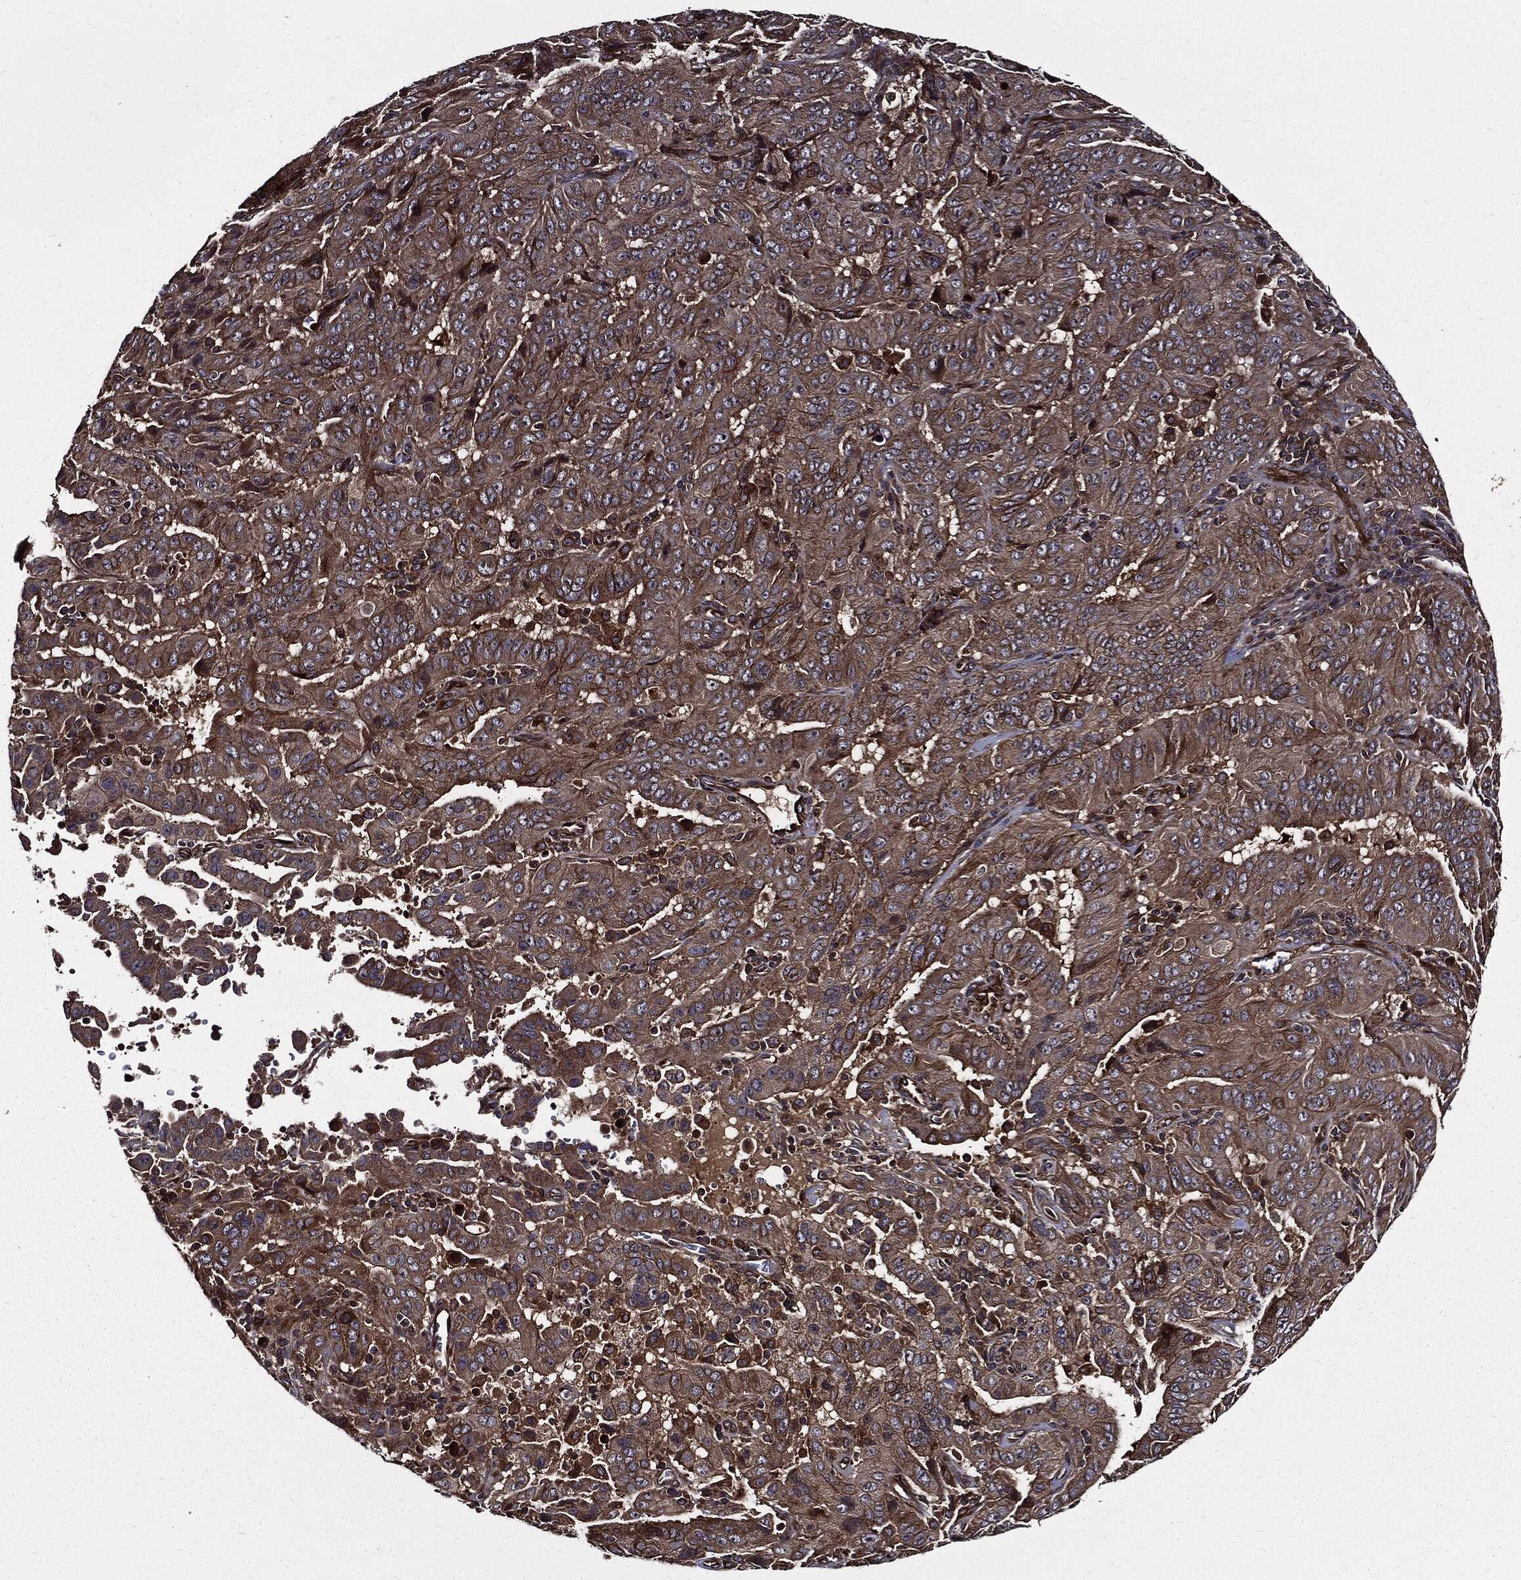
{"staining": {"intensity": "moderate", "quantity": ">75%", "location": "cytoplasmic/membranous"}, "tissue": "pancreatic cancer", "cell_type": "Tumor cells", "image_type": "cancer", "snomed": [{"axis": "morphology", "description": "Adenocarcinoma, NOS"}, {"axis": "topography", "description": "Pancreas"}], "caption": "Immunohistochemical staining of human adenocarcinoma (pancreatic) displays medium levels of moderate cytoplasmic/membranous positivity in approximately >75% of tumor cells.", "gene": "HTT", "patient": {"sex": "male", "age": 63}}